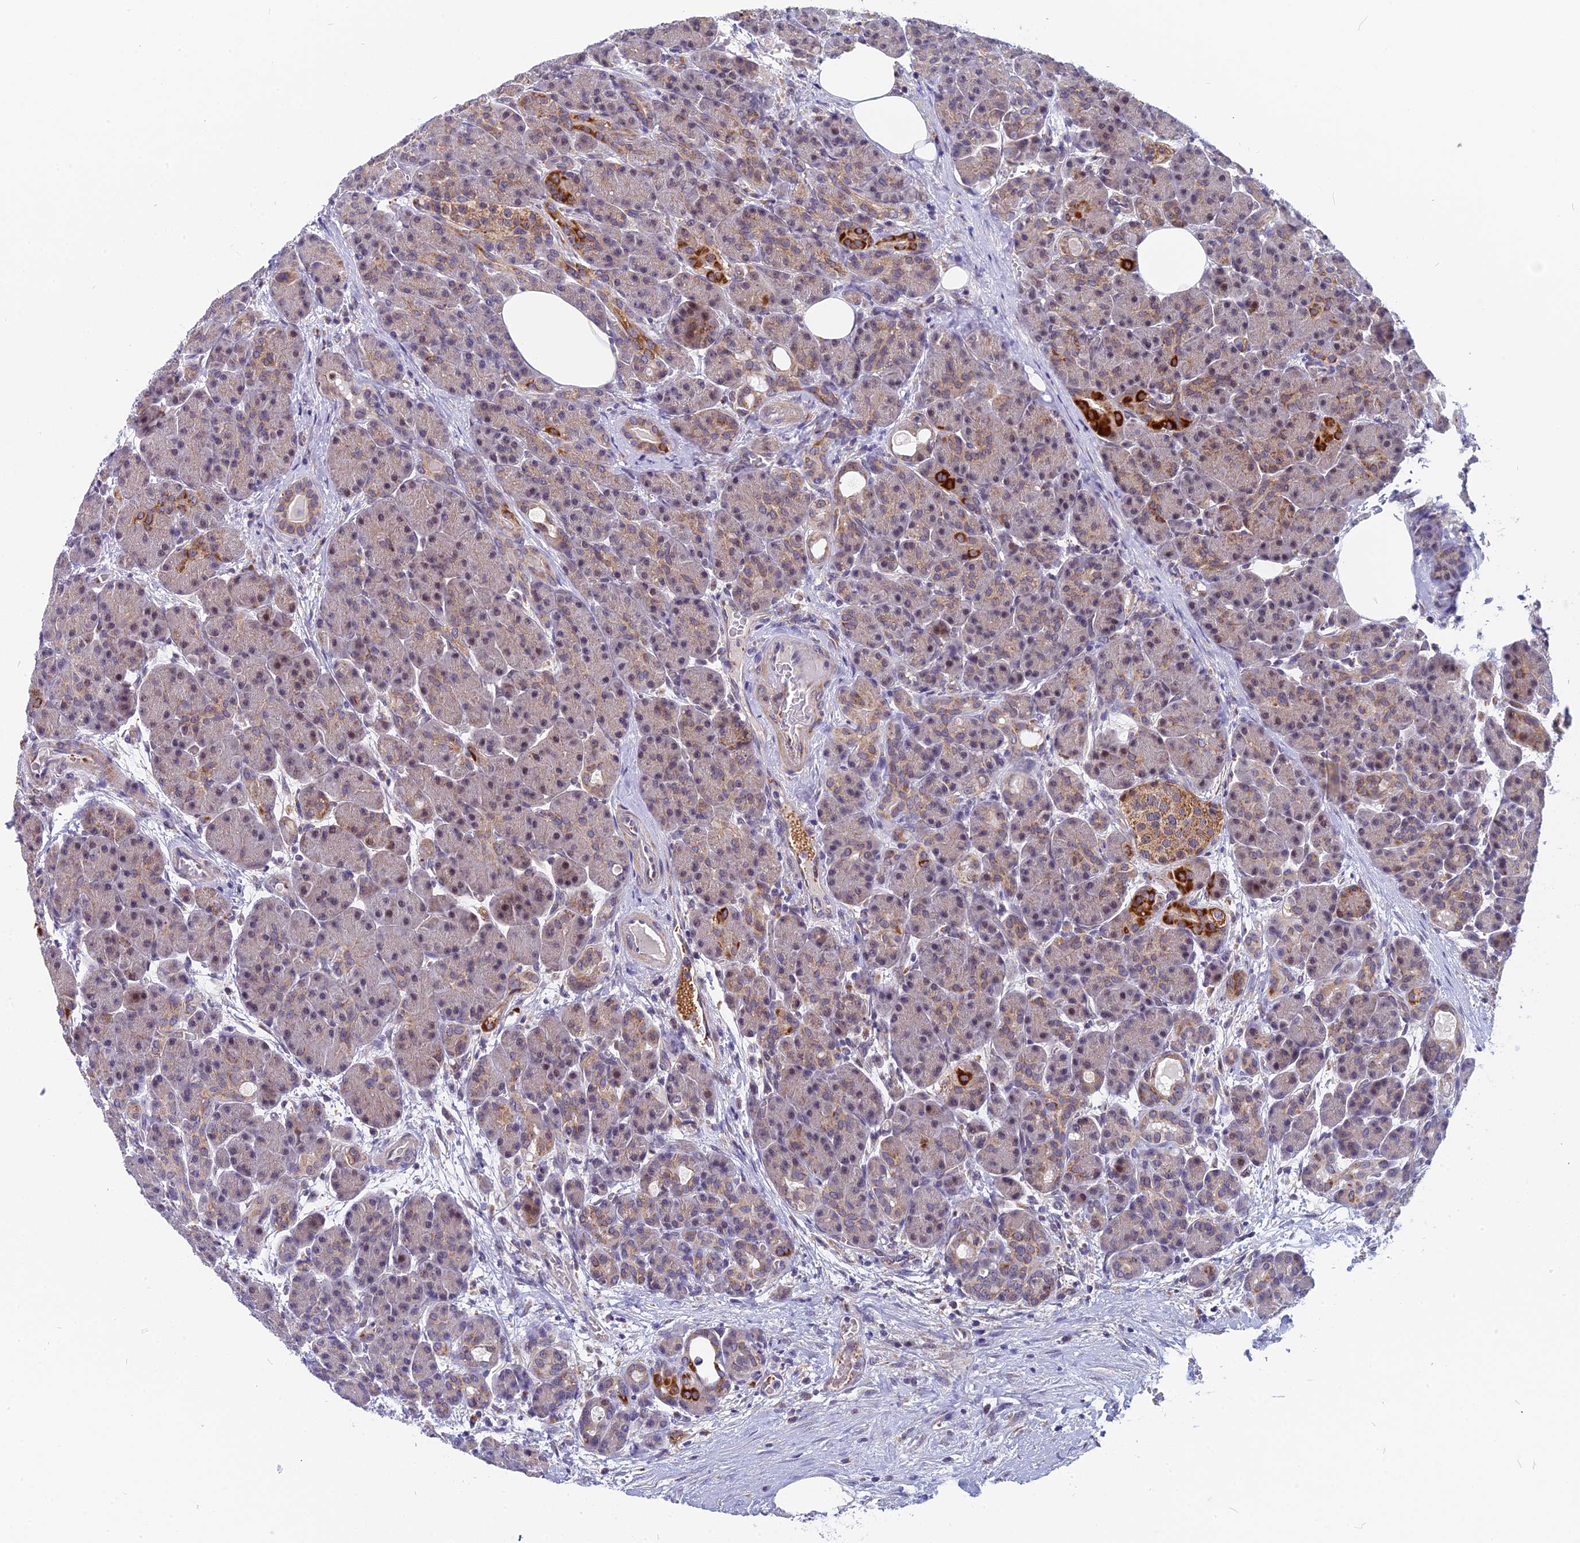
{"staining": {"intensity": "strong", "quantity": "<25%", "location": "cytoplasmic/membranous"}, "tissue": "pancreas", "cell_type": "Exocrine glandular cells", "image_type": "normal", "snomed": [{"axis": "morphology", "description": "Normal tissue, NOS"}, {"axis": "topography", "description": "Pancreas"}], "caption": "Human pancreas stained for a protein (brown) demonstrates strong cytoplasmic/membranous positive staining in about <25% of exocrine glandular cells.", "gene": "CMC1", "patient": {"sex": "male", "age": 63}}